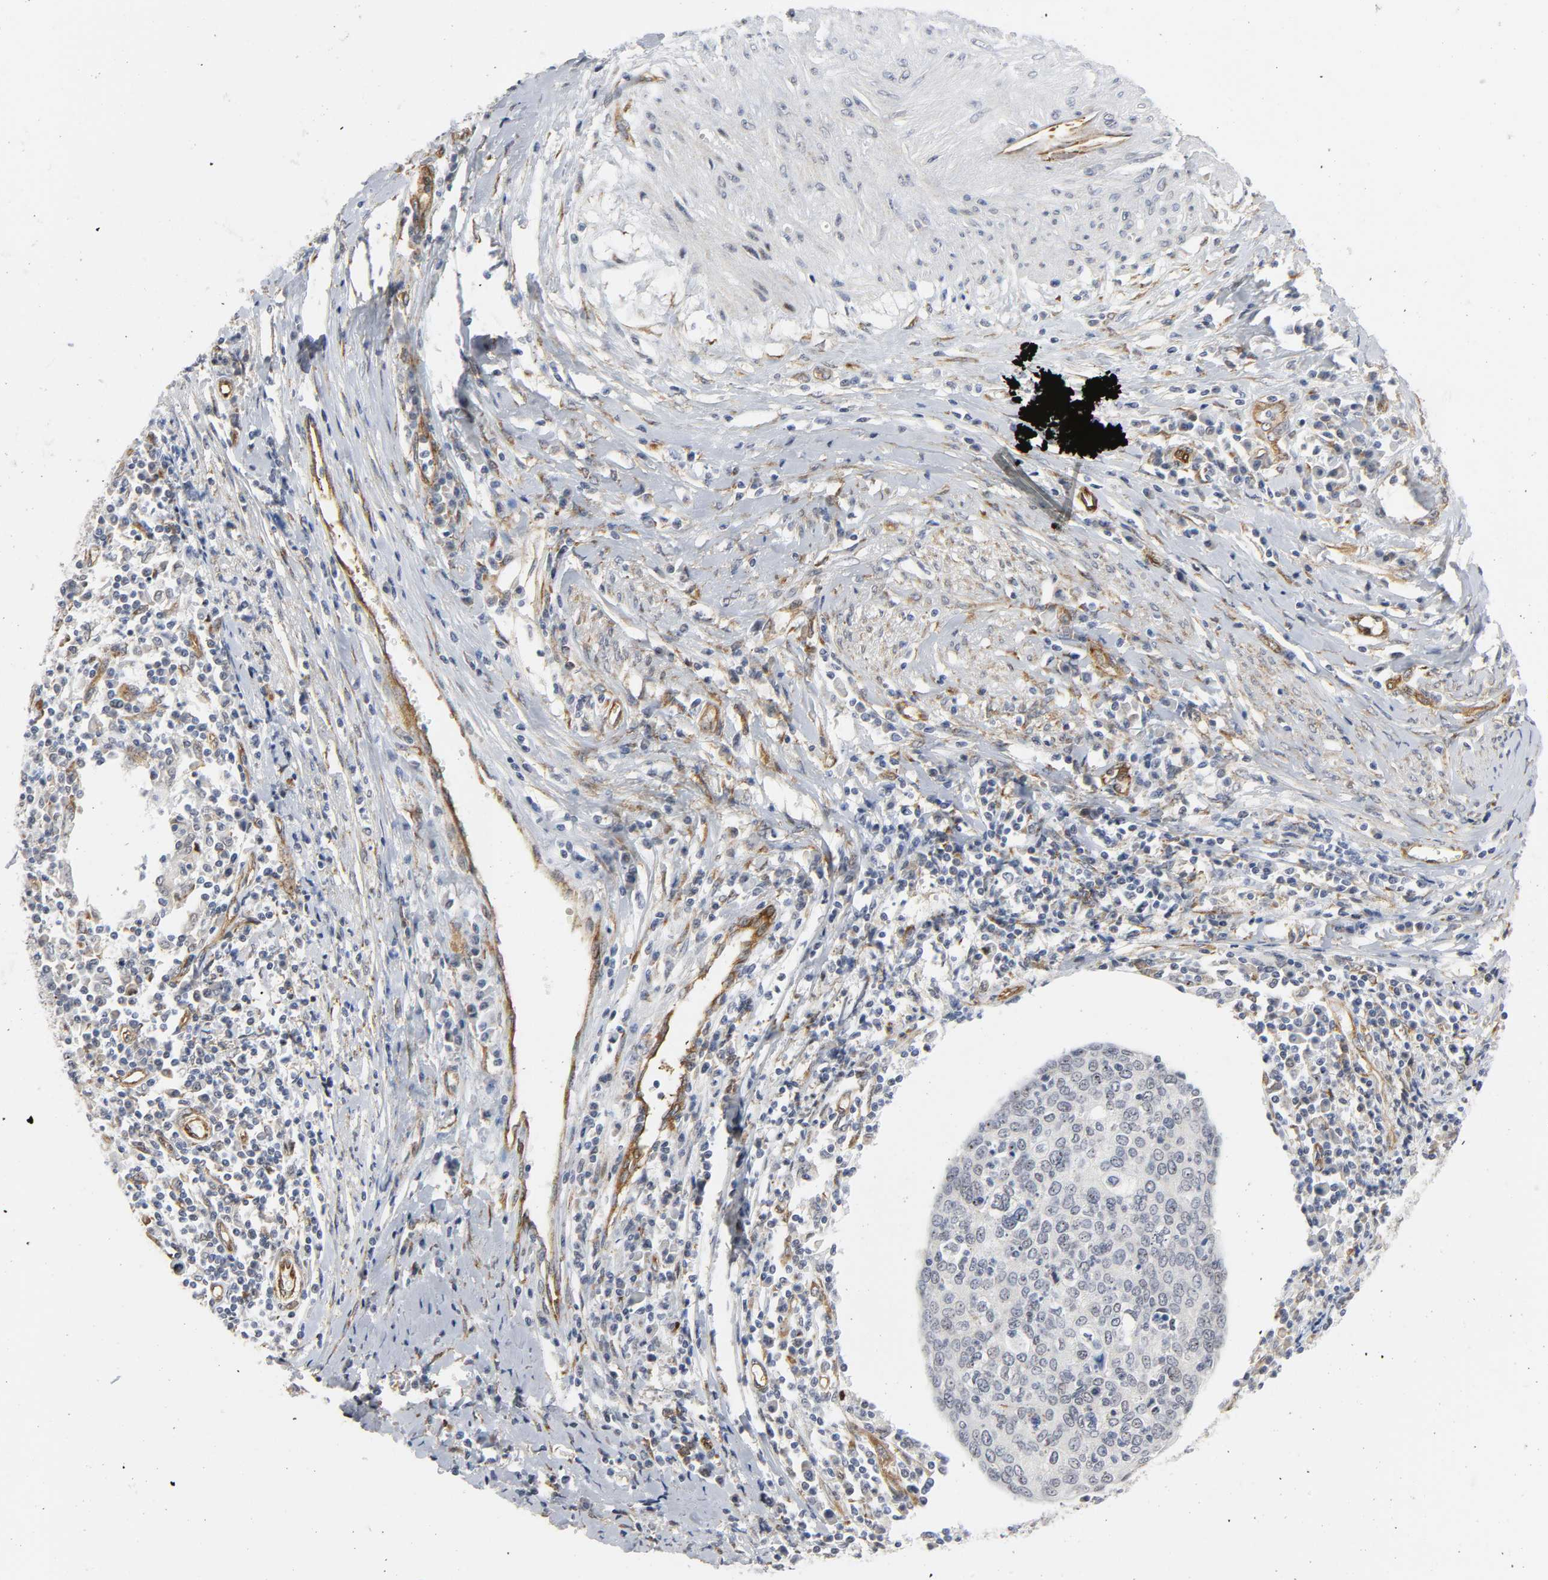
{"staining": {"intensity": "negative", "quantity": "none", "location": "none"}, "tissue": "cervical cancer", "cell_type": "Tumor cells", "image_type": "cancer", "snomed": [{"axis": "morphology", "description": "Squamous cell carcinoma, NOS"}, {"axis": "topography", "description": "Cervix"}], "caption": "This is an IHC image of cervical cancer. There is no staining in tumor cells.", "gene": "DOCK1", "patient": {"sex": "female", "age": 40}}